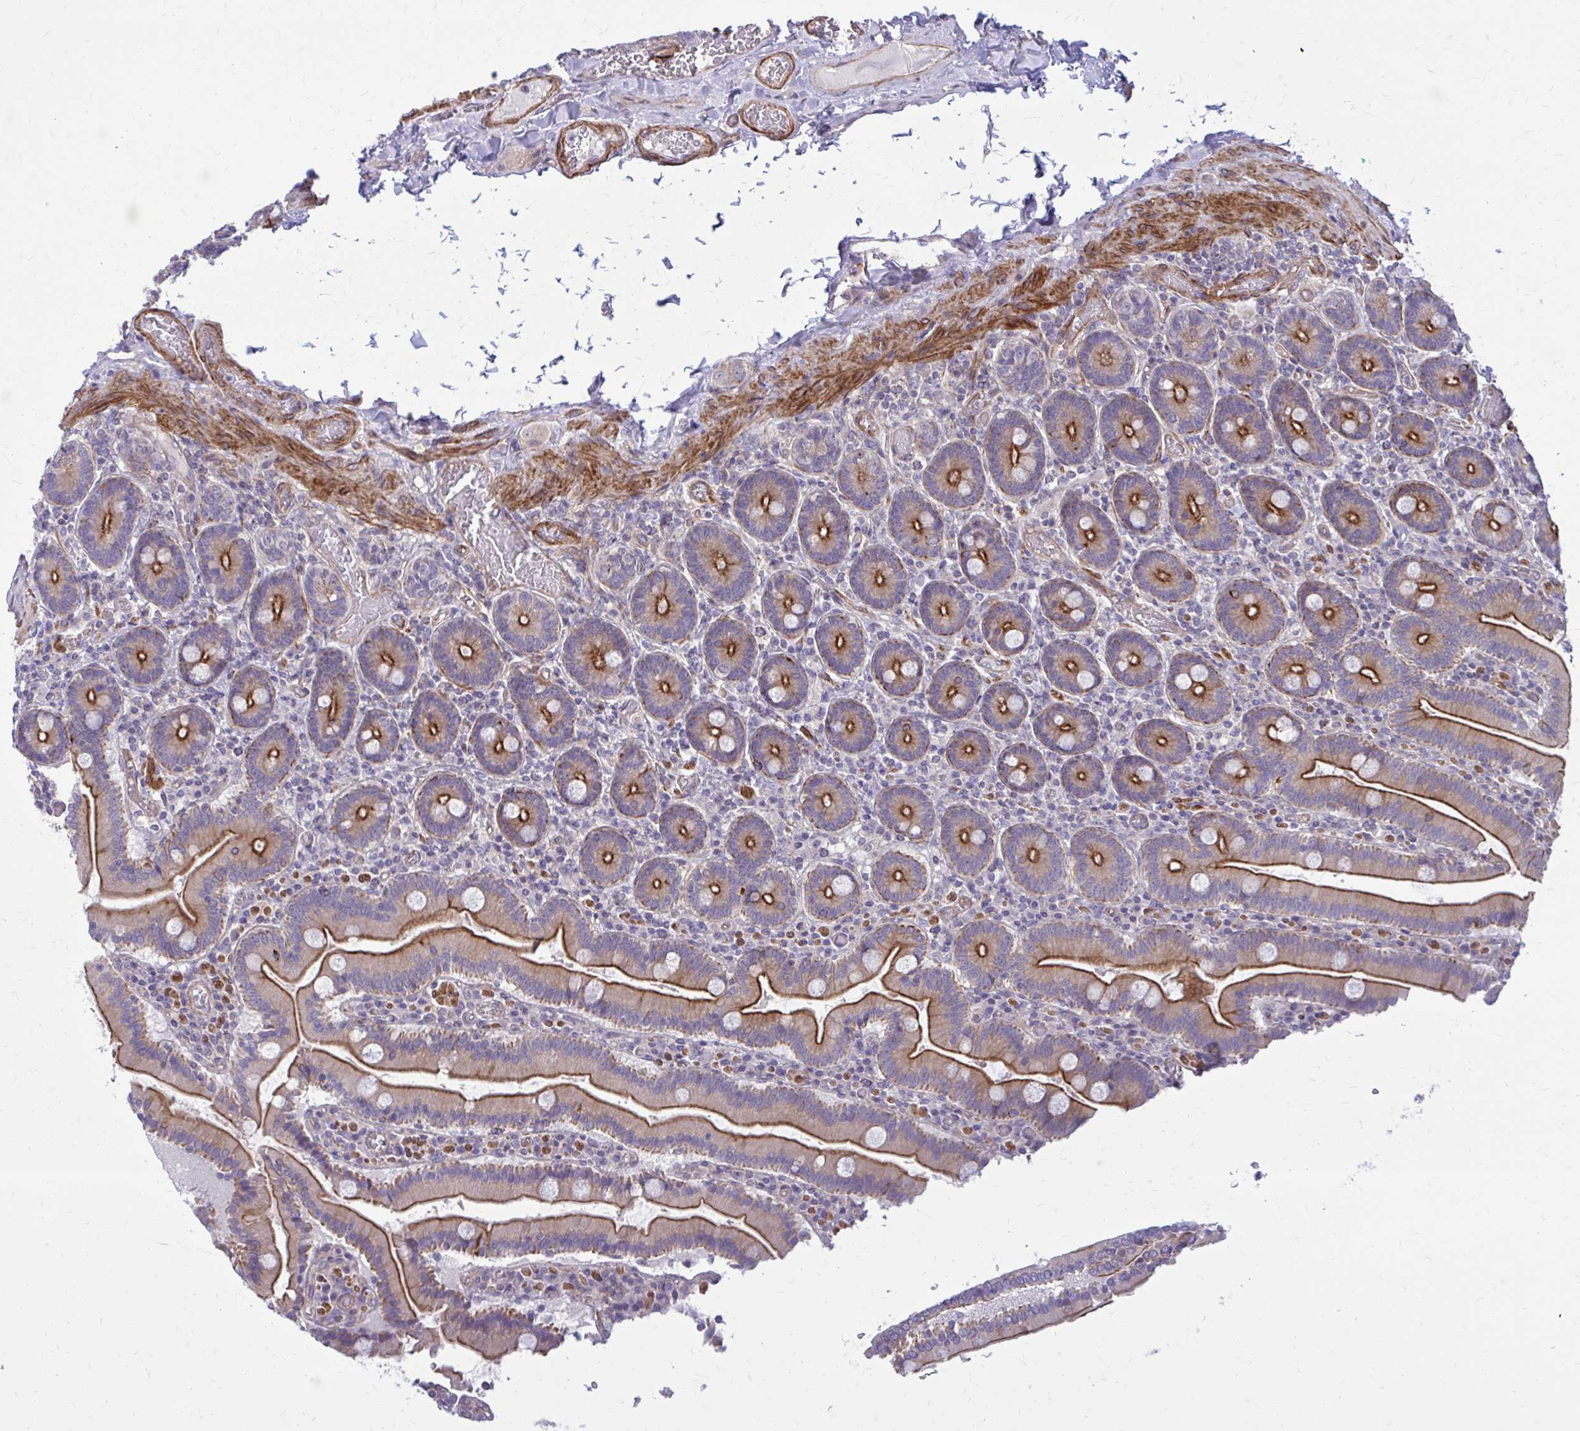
{"staining": {"intensity": "strong", "quantity": ">75%", "location": "cytoplasmic/membranous"}, "tissue": "duodenum", "cell_type": "Glandular cells", "image_type": "normal", "snomed": [{"axis": "morphology", "description": "Normal tissue, NOS"}, {"axis": "topography", "description": "Duodenum"}], "caption": "An immunohistochemistry photomicrograph of benign tissue is shown. Protein staining in brown labels strong cytoplasmic/membranous positivity in duodenum within glandular cells.", "gene": "FAP", "patient": {"sex": "female", "age": 62}}